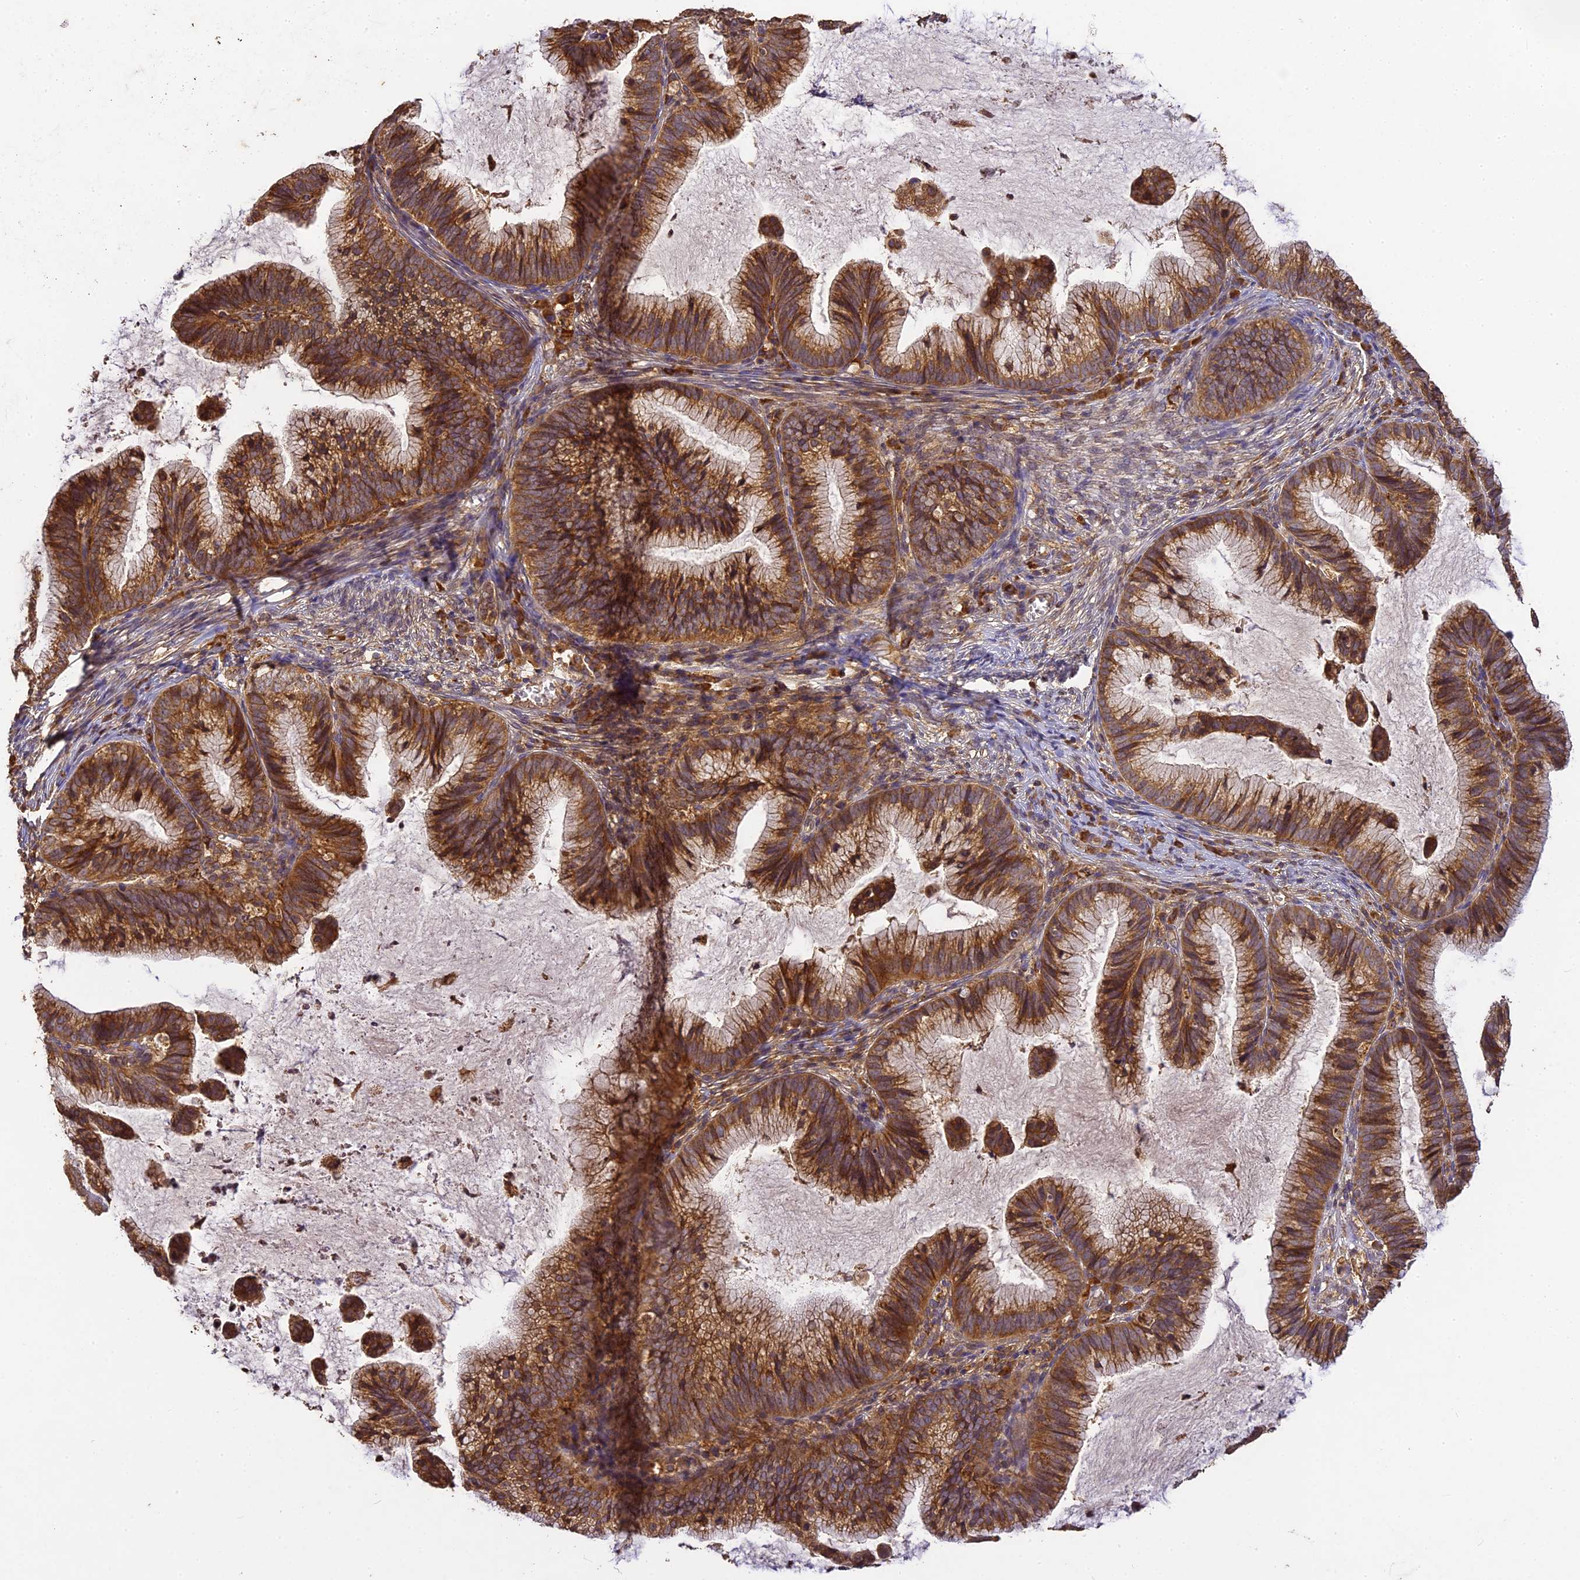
{"staining": {"intensity": "moderate", "quantity": ">75%", "location": "cytoplasmic/membranous"}, "tissue": "cervical cancer", "cell_type": "Tumor cells", "image_type": "cancer", "snomed": [{"axis": "morphology", "description": "Adenocarcinoma, NOS"}, {"axis": "topography", "description": "Cervix"}], "caption": "Cervical cancer tissue exhibits moderate cytoplasmic/membranous positivity in about >75% of tumor cells", "gene": "BRAP", "patient": {"sex": "female", "age": 36}}